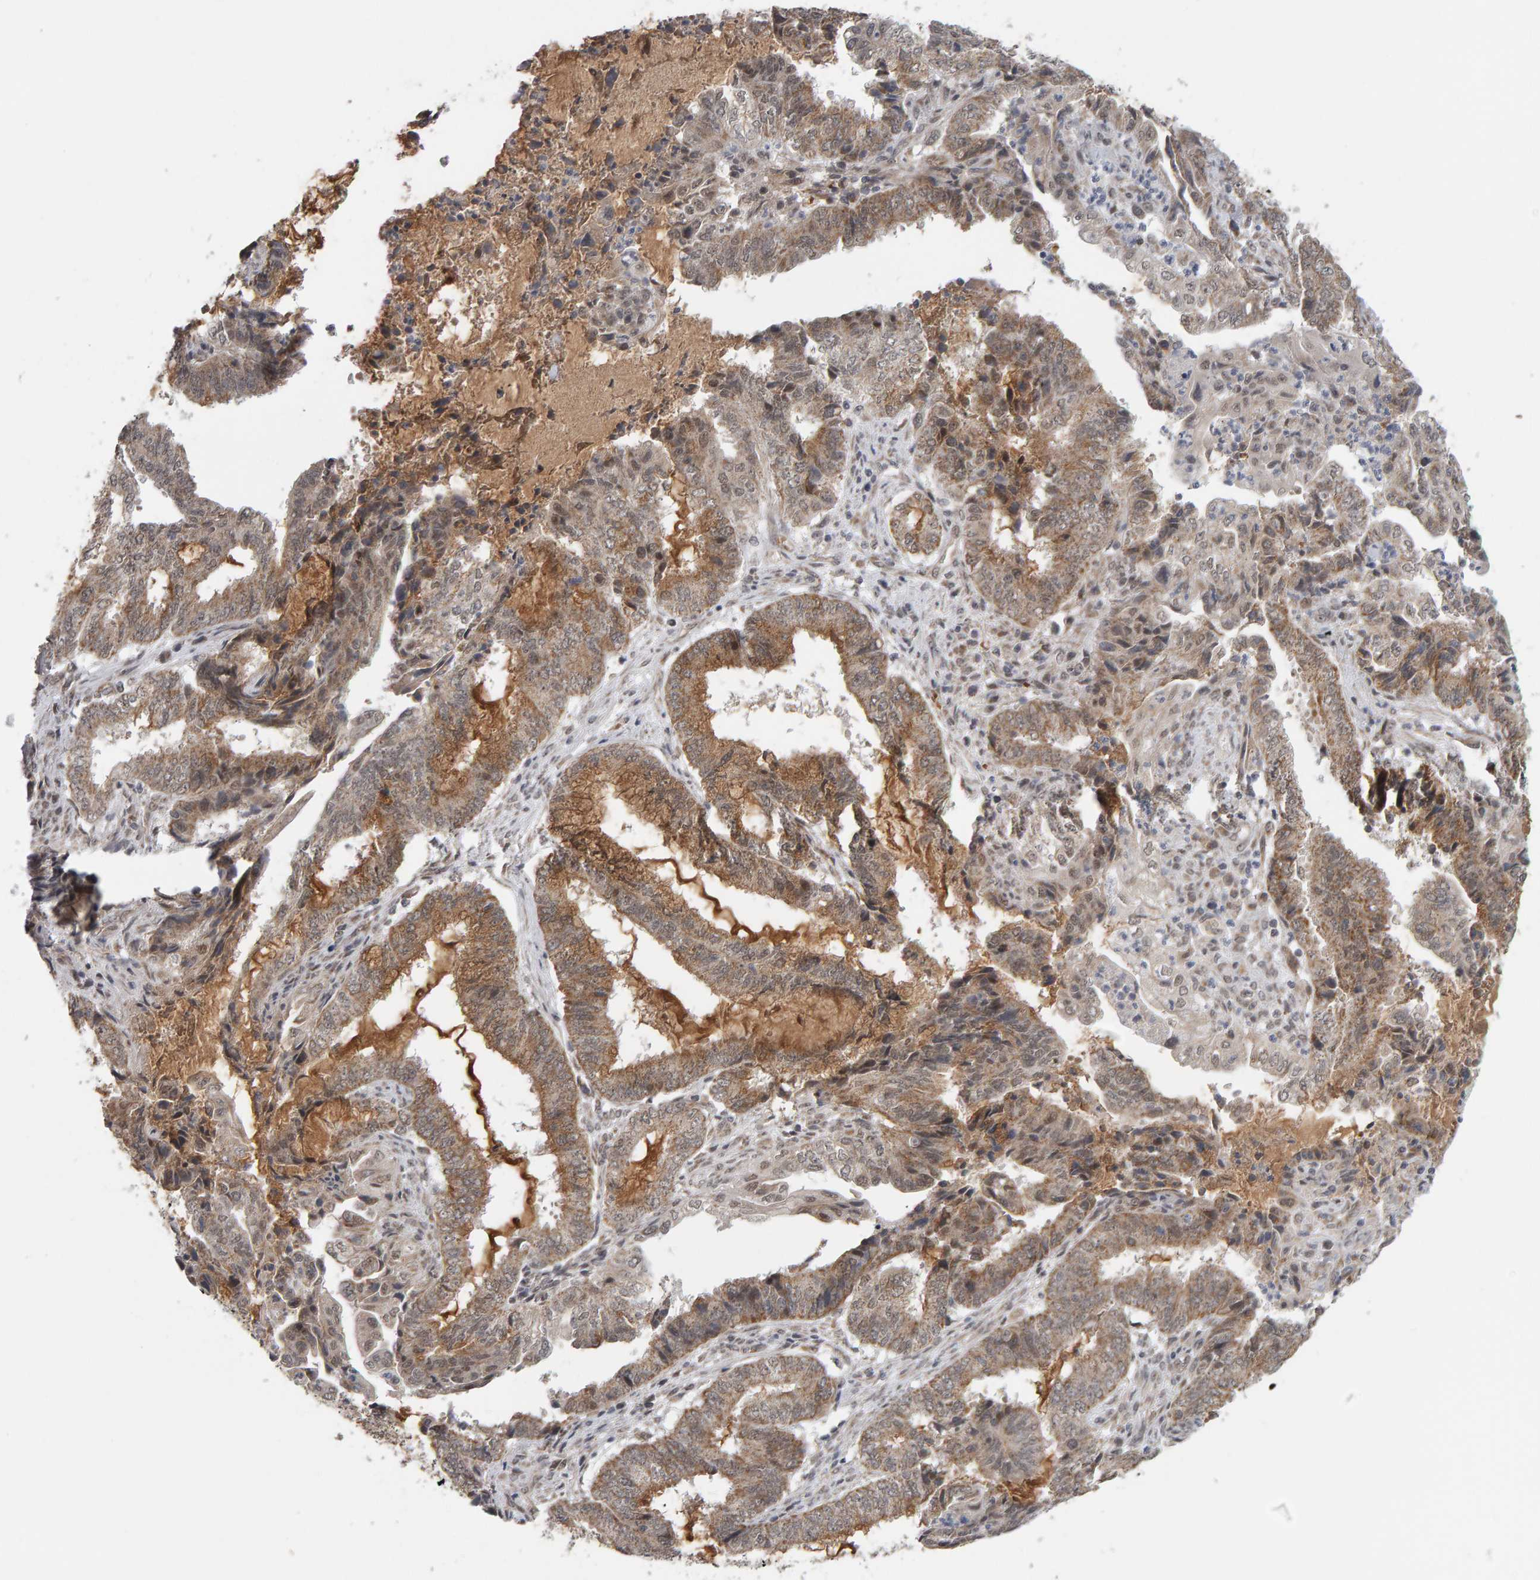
{"staining": {"intensity": "moderate", "quantity": ">75%", "location": "cytoplasmic/membranous,nuclear"}, "tissue": "endometrial cancer", "cell_type": "Tumor cells", "image_type": "cancer", "snomed": [{"axis": "morphology", "description": "Adenocarcinoma, NOS"}, {"axis": "topography", "description": "Endometrium"}], "caption": "Tumor cells exhibit moderate cytoplasmic/membranous and nuclear staining in approximately >75% of cells in endometrial cancer. (DAB IHC, brown staining for protein, blue staining for nuclei).", "gene": "DAP3", "patient": {"sex": "female", "age": 51}}